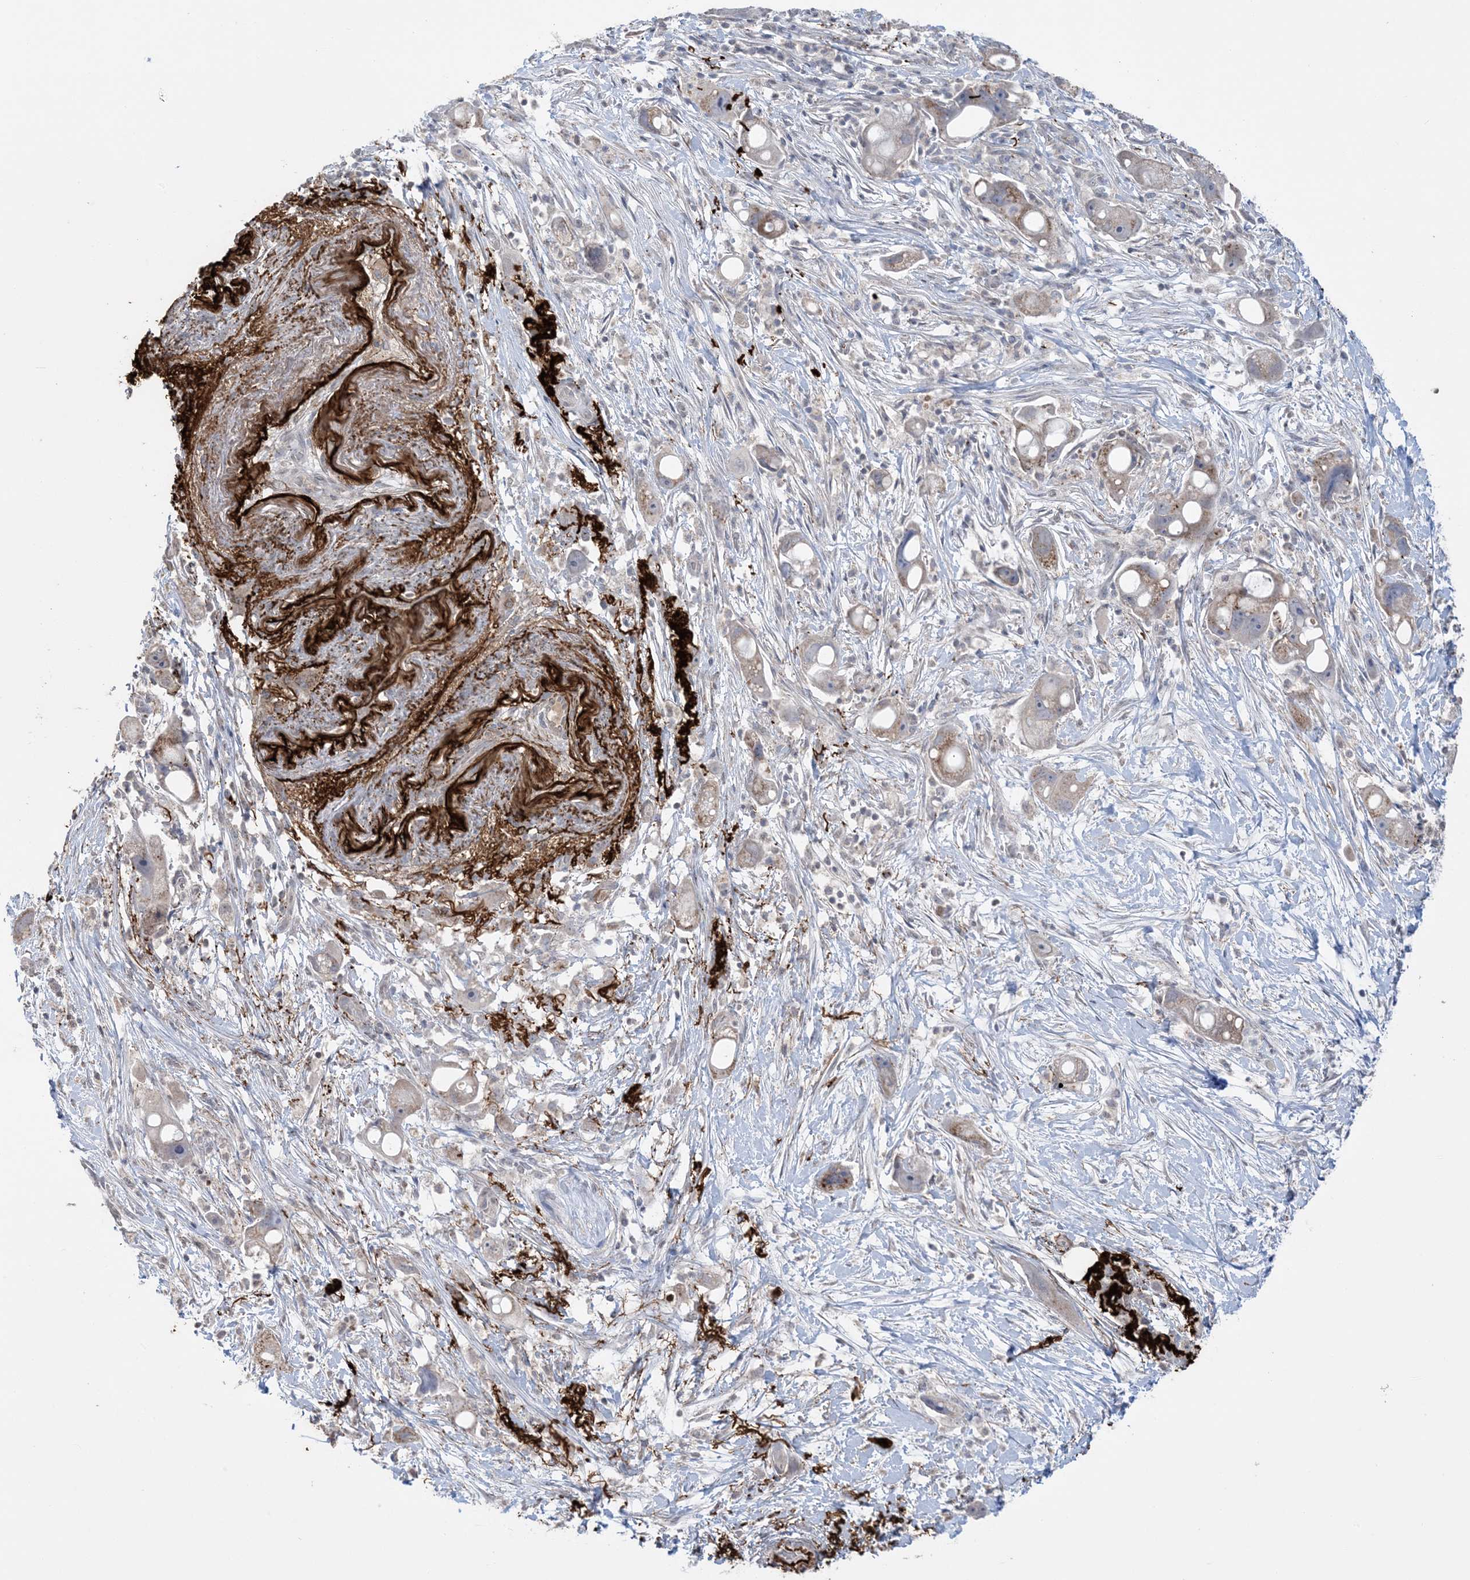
{"staining": {"intensity": "weak", "quantity": "25%-75%", "location": "cytoplasmic/membranous"}, "tissue": "pancreatic cancer", "cell_type": "Tumor cells", "image_type": "cancer", "snomed": [{"axis": "morphology", "description": "Normal tissue, NOS"}, {"axis": "morphology", "description": "Adenocarcinoma, NOS"}, {"axis": "topography", "description": "Pancreas"}], "caption": "Protein staining of pancreatic adenocarcinoma tissue shows weak cytoplasmic/membranous positivity in approximately 25%-75% of tumor cells. (brown staining indicates protein expression, while blue staining denotes nuclei).", "gene": "XRN1", "patient": {"sex": "female", "age": 68}}